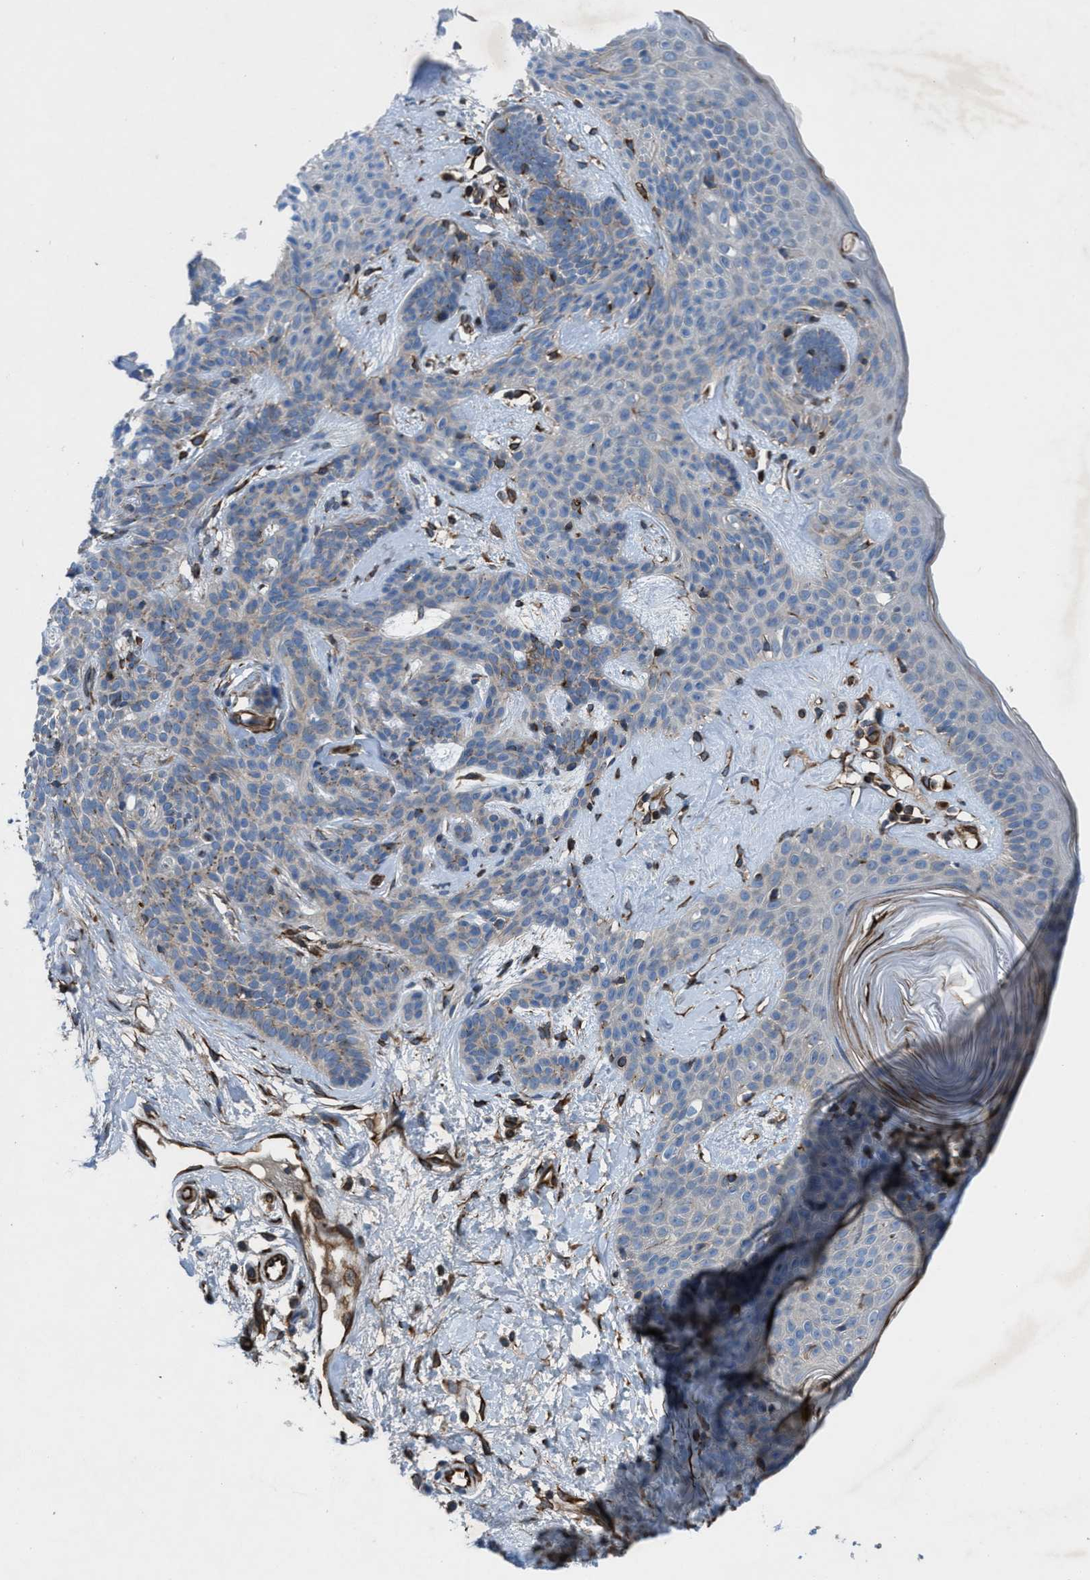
{"staining": {"intensity": "weak", "quantity": "<25%", "location": "cytoplasmic/membranous"}, "tissue": "skin cancer", "cell_type": "Tumor cells", "image_type": "cancer", "snomed": [{"axis": "morphology", "description": "Developmental malformation"}, {"axis": "morphology", "description": "Basal cell carcinoma"}, {"axis": "topography", "description": "Skin"}], "caption": "This is a histopathology image of IHC staining of skin cancer, which shows no expression in tumor cells.", "gene": "SLC6A9", "patient": {"sex": "female", "age": 62}}